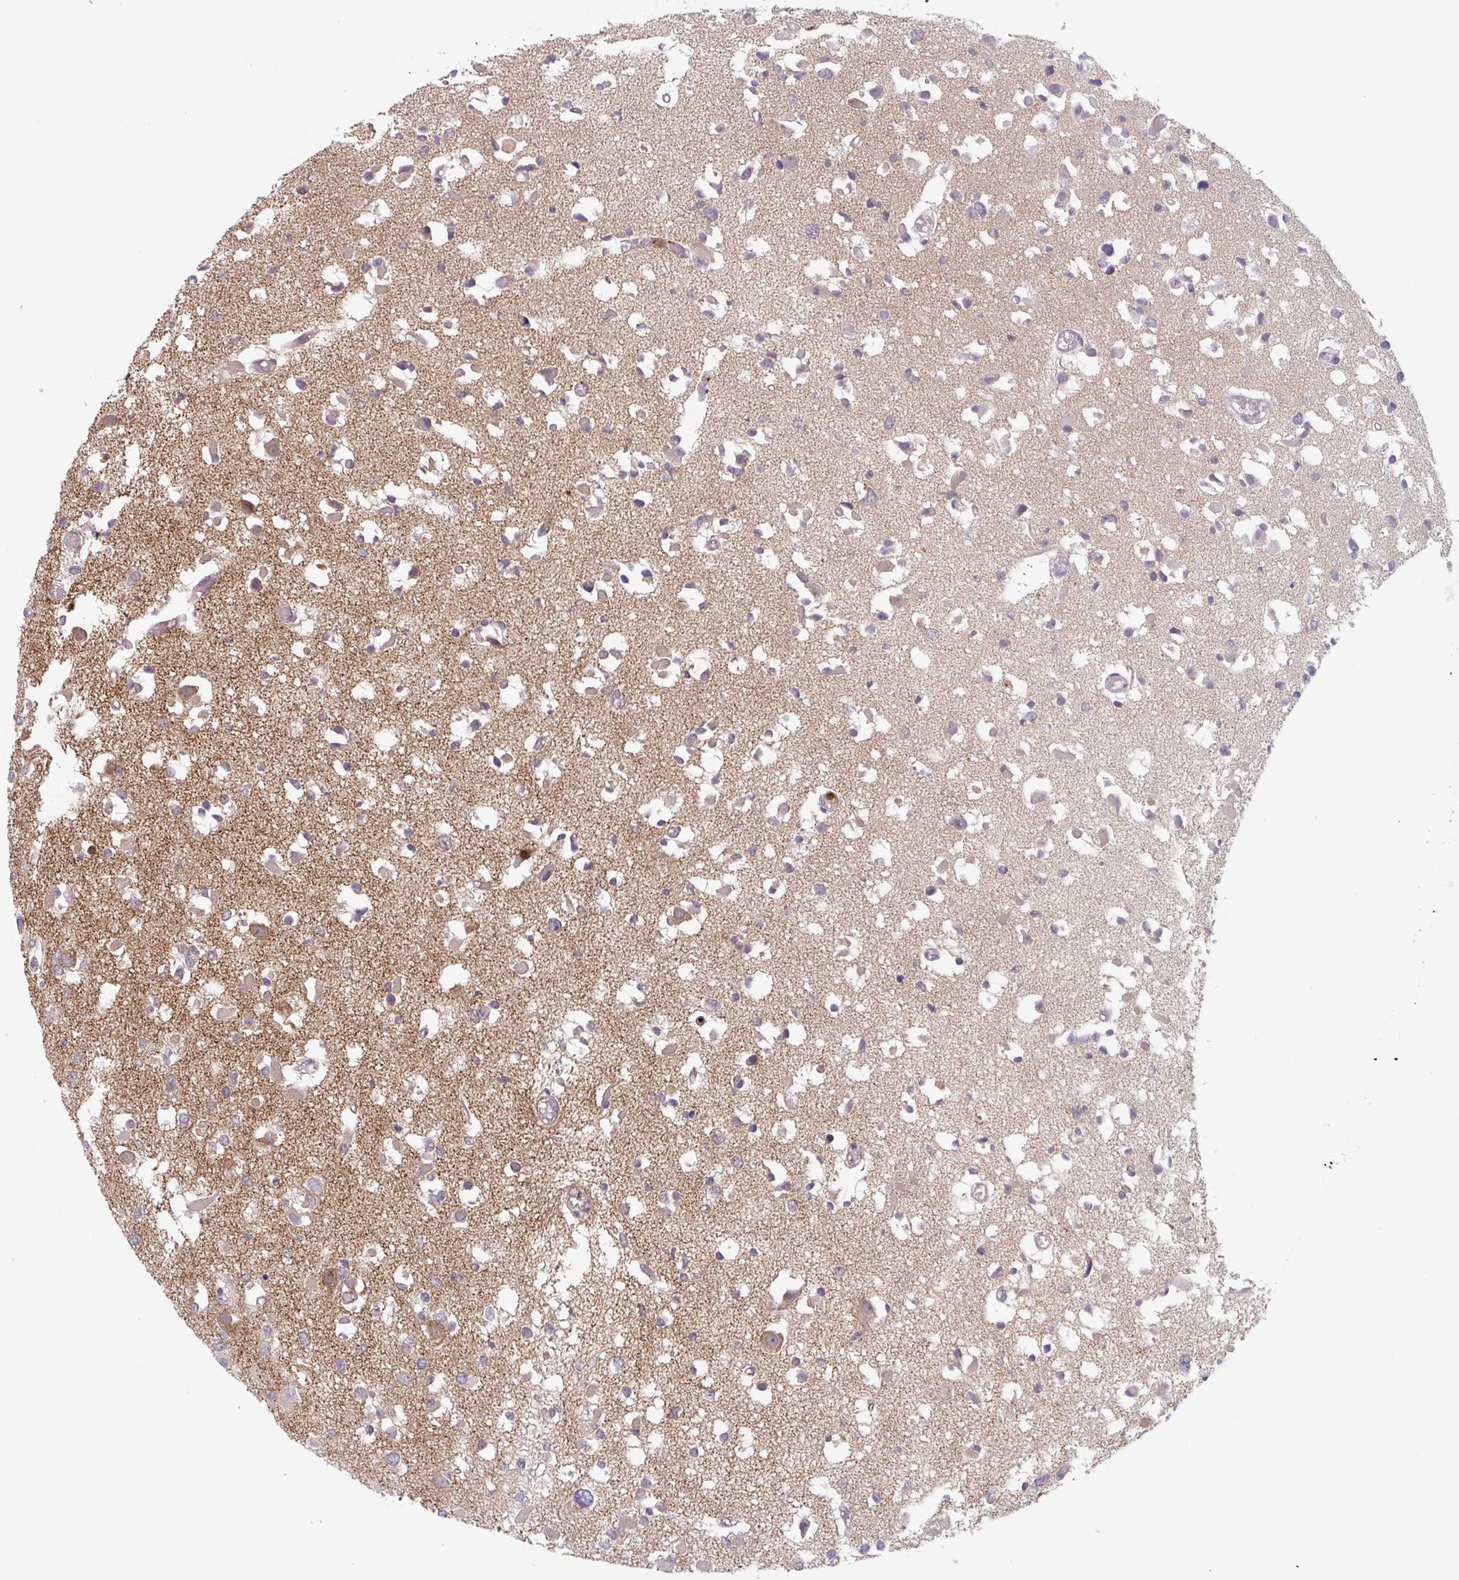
{"staining": {"intensity": "negative", "quantity": "none", "location": "none"}, "tissue": "glioma", "cell_type": "Tumor cells", "image_type": "cancer", "snomed": [{"axis": "morphology", "description": "Glioma, malignant, Low grade"}, {"axis": "topography", "description": "Brain"}], "caption": "Tumor cells are negative for brown protein staining in glioma.", "gene": "DHFR2", "patient": {"sex": "female", "age": 22}}